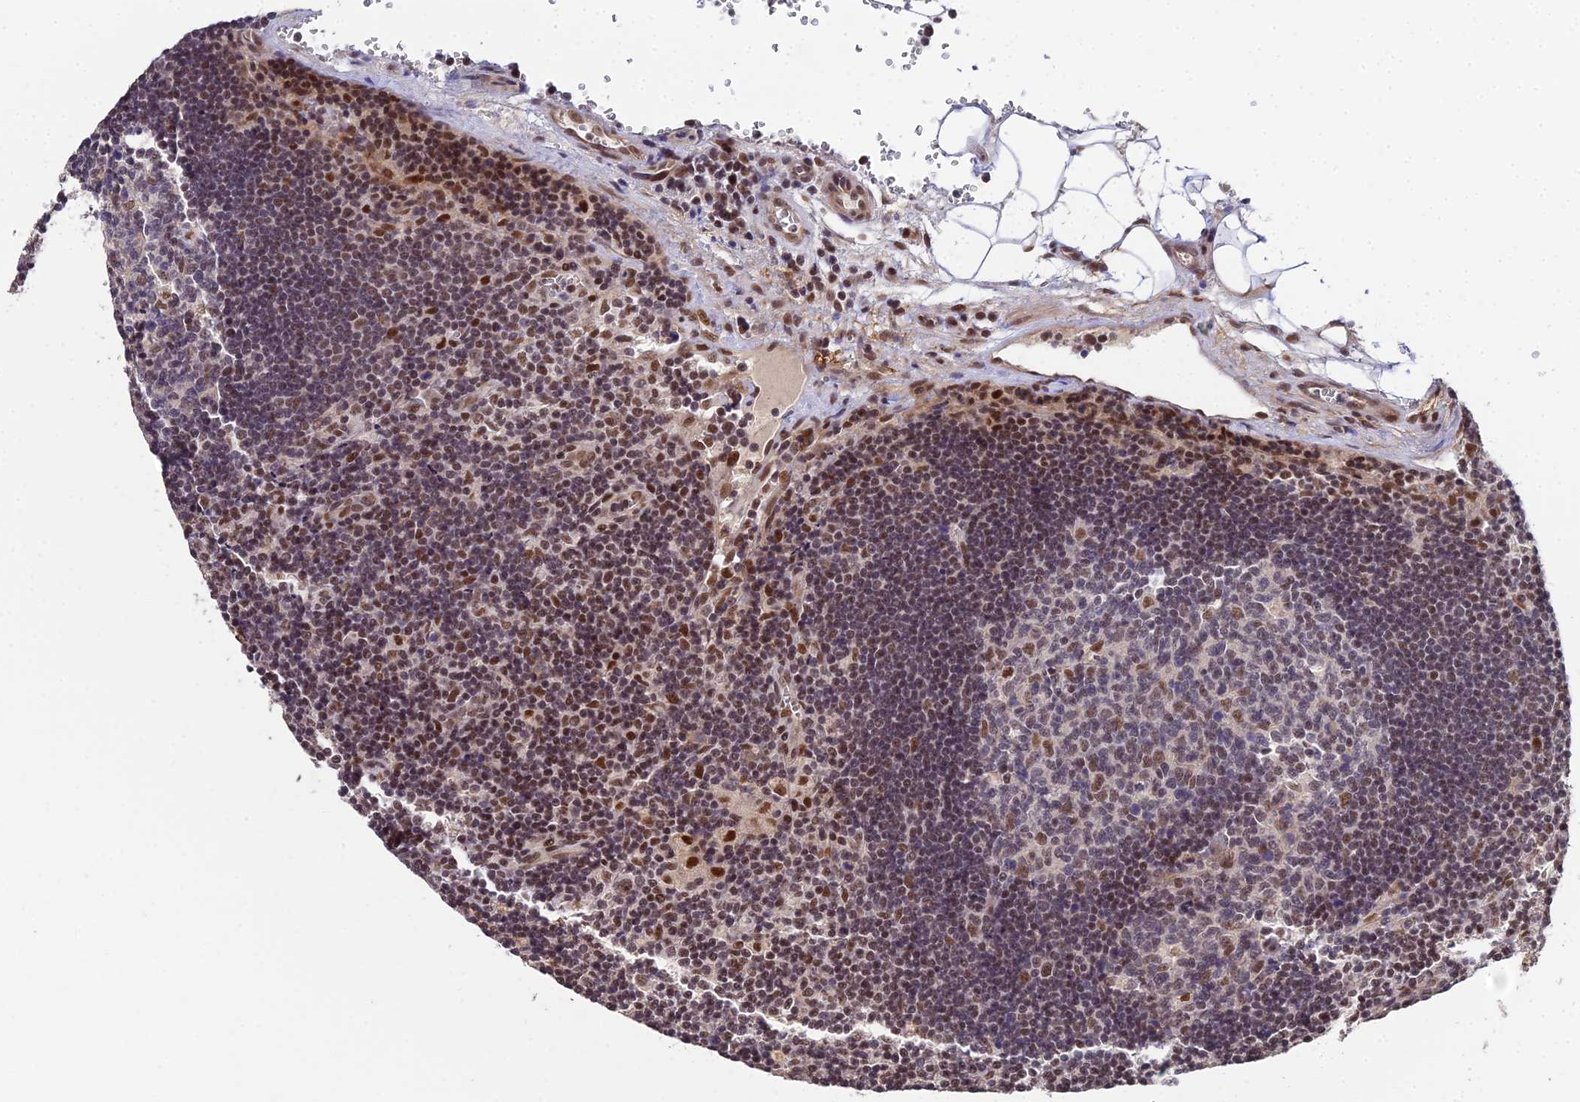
{"staining": {"intensity": "moderate", "quantity": "<25%", "location": "nuclear"}, "tissue": "lymph node", "cell_type": "Germinal center cells", "image_type": "normal", "snomed": [{"axis": "morphology", "description": "Normal tissue, NOS"}, {"axis": "topography", "description": "Lymph node"}], "caption": "Immunohistochemical staining of unremarkable lymph node exhibits moderate nuclear protein positivity in about <25% of germinal center cells.", "gene": "BIVM", "patient": {"sex": "male", "age": 58}}